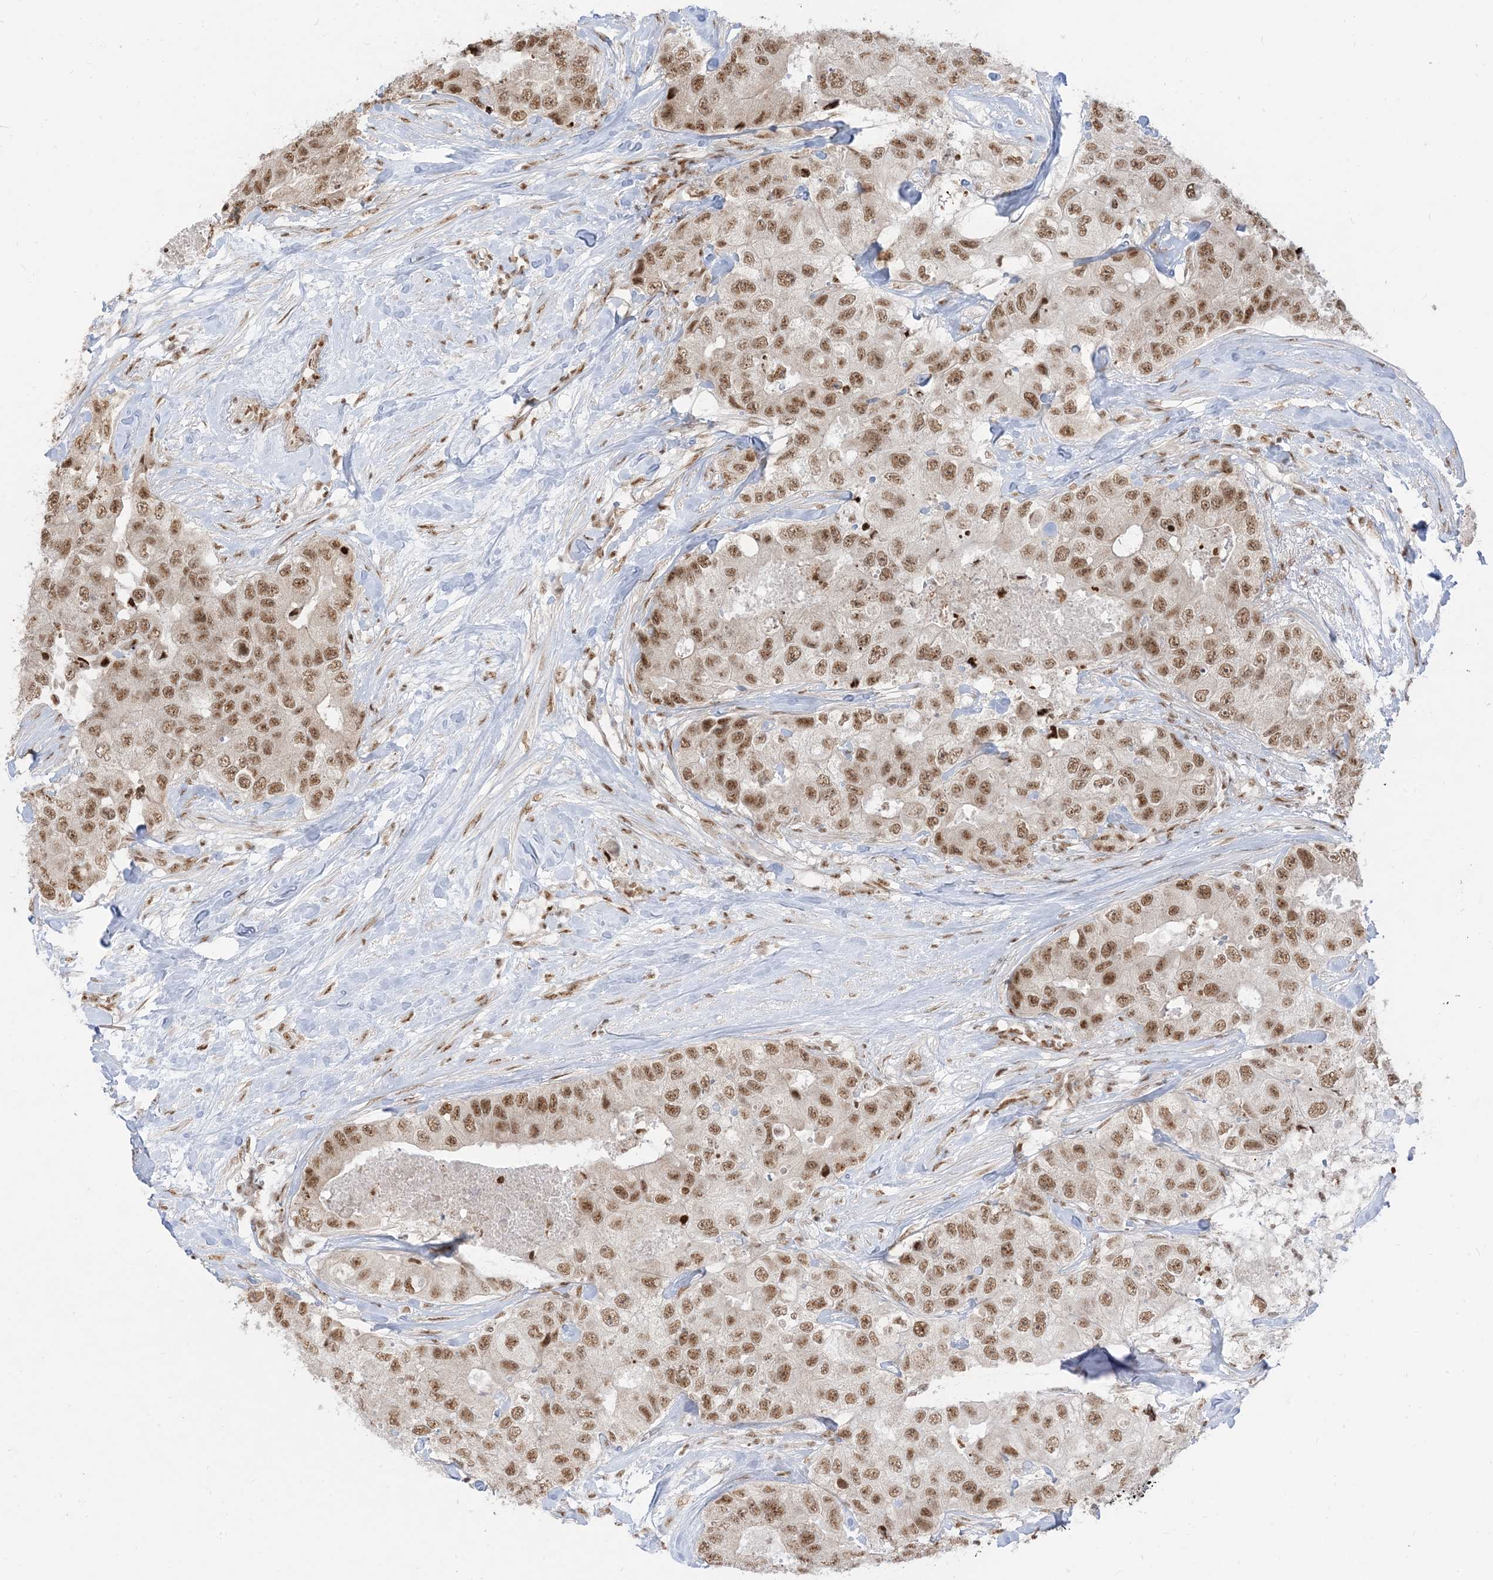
{"staining": {"intensity": "moderate", "quantity": ">75%", "location": "nuclear"}, "tissue": "breast cancer", "cell_type": "Tumor cells", "image_type": "cancer", "snomed": [{"axis": "morphology", "description": "Duct carcinoma"}, {"axis": "topography", "description": "Breast"}], "caption": "The photomicrograph demonstrates staining of breast cancer, revealing moderate nuclear protein staining (brown color) within tumor cells.", "gene": "ARGLU1", "patient": {"sex": "female", "age": 62}}